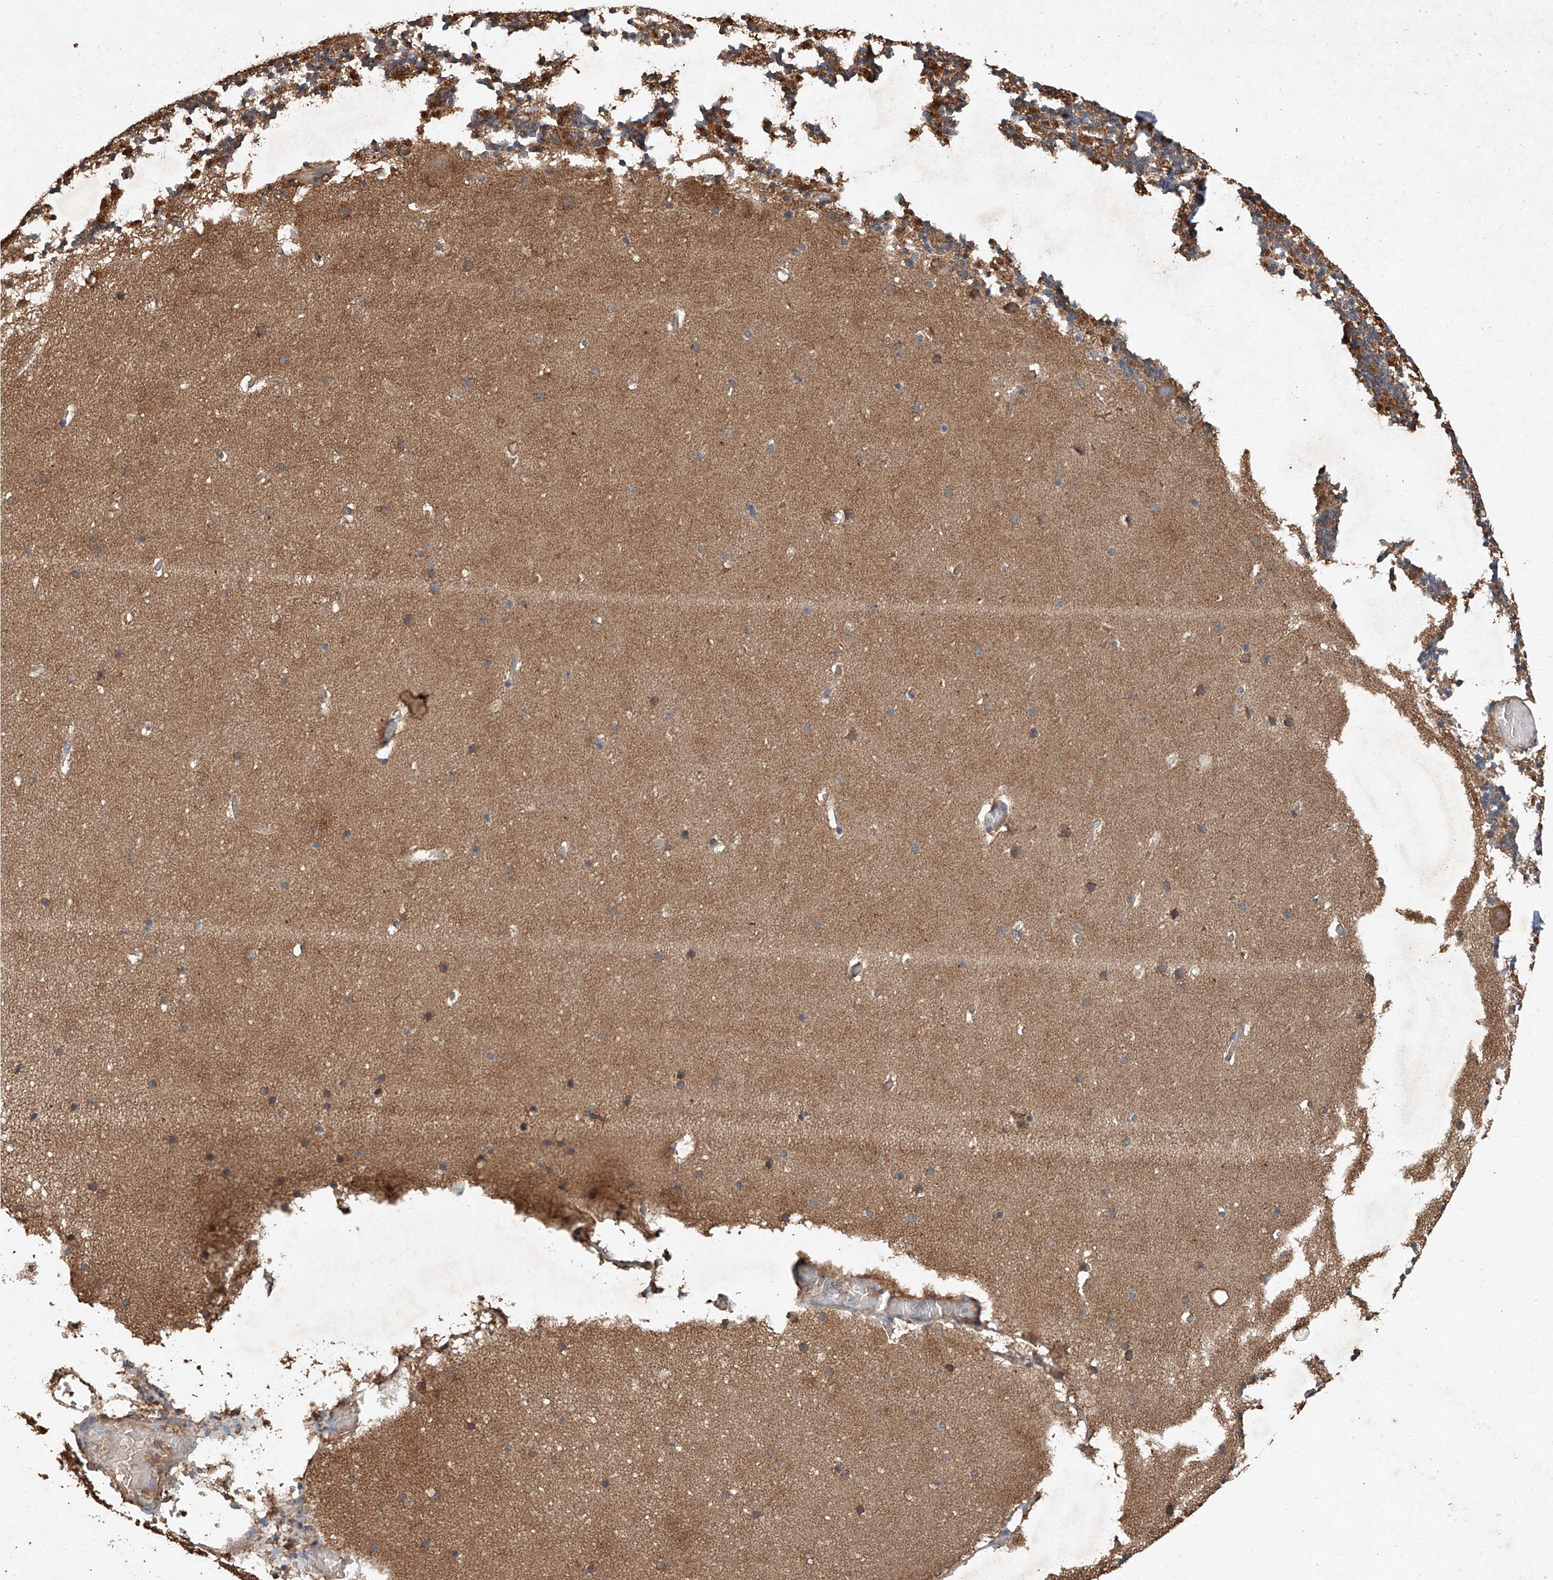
{"staining": {"intensity": "moderate", "quantity": ">75%", "location": "cytoplasmic/membranous"}, "tissue": "cerebellum", "cell_type": "Cells in granular layer", "image_type": "normal", "snomed": [{"axis": "morphology", "description": "Normal tissue, NOS"}, {"axis": "topography", "description": "Cerebellum"}], "caption": "Immunohistochemical staining of normal human cerebellum shows >75% levels of moderate cytoplasmic/membranous protein staining in approximately >75% of cells in granular layer.", "gene": "STK3", "patient": {"sex": "male", "age": 57}}